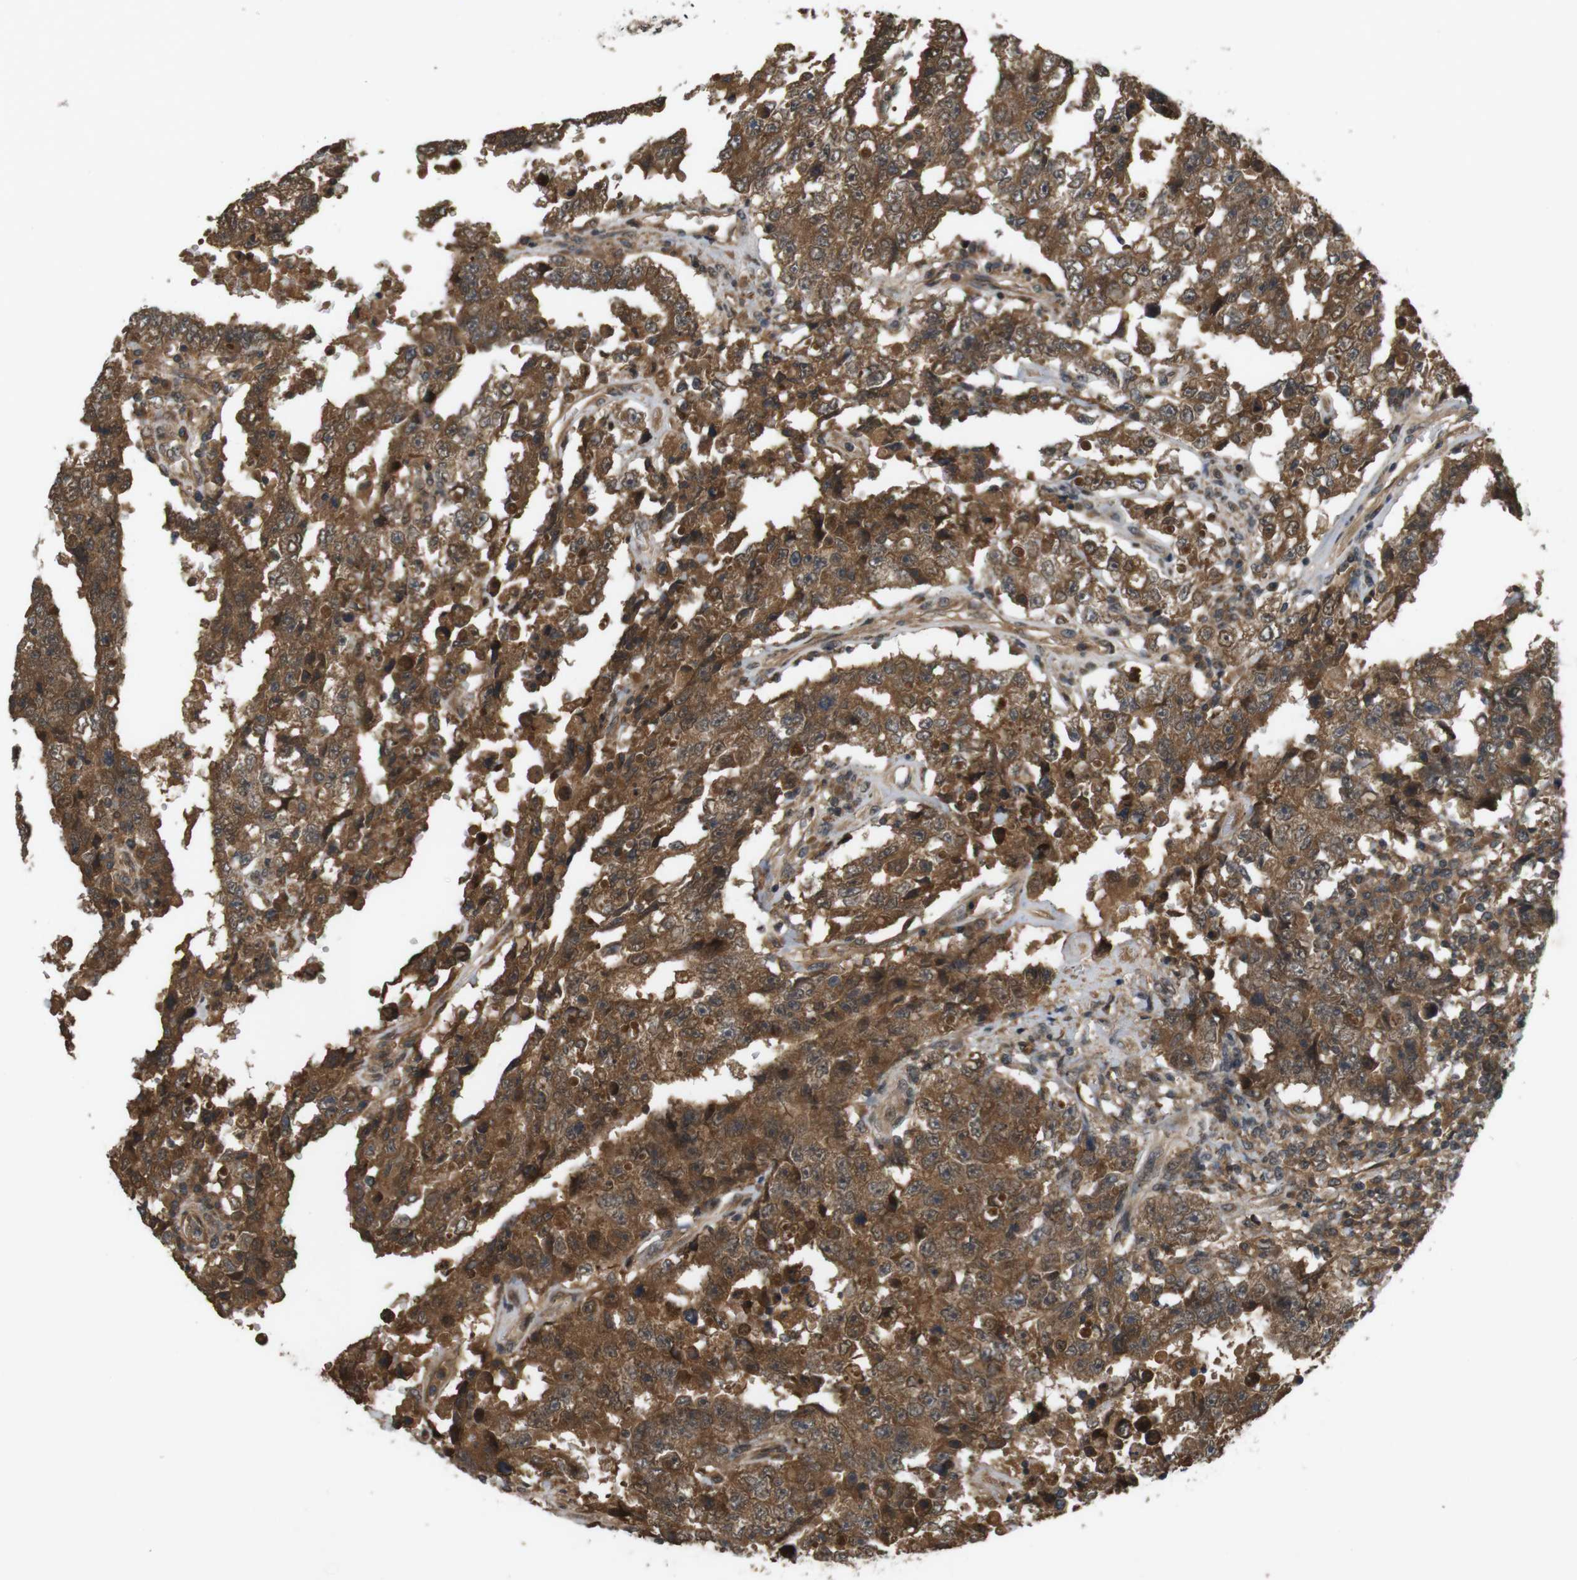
{"staining": {"intensity": "strong", "quantity": ">75%", "location": "cytoplasmic/membranous"}, "tissue": "testis cancer", "cell_type": "Tumor cells", "image_type": "cancer", "snomed": [{"axis": "morphology", "description": "Carcinoma, Embryonal, NOS"}, {"axis": "topography", "description": "Testis"}], "caption": "Brown immunohistochemical staining in human testis cancer (embryonal carcinoma) exhibits strong cytoplasmic/membranous staining in approximately >75% of tumor cells.", "gene": "NFKBIE", "patient": {"sex": "male", "age": 26}}